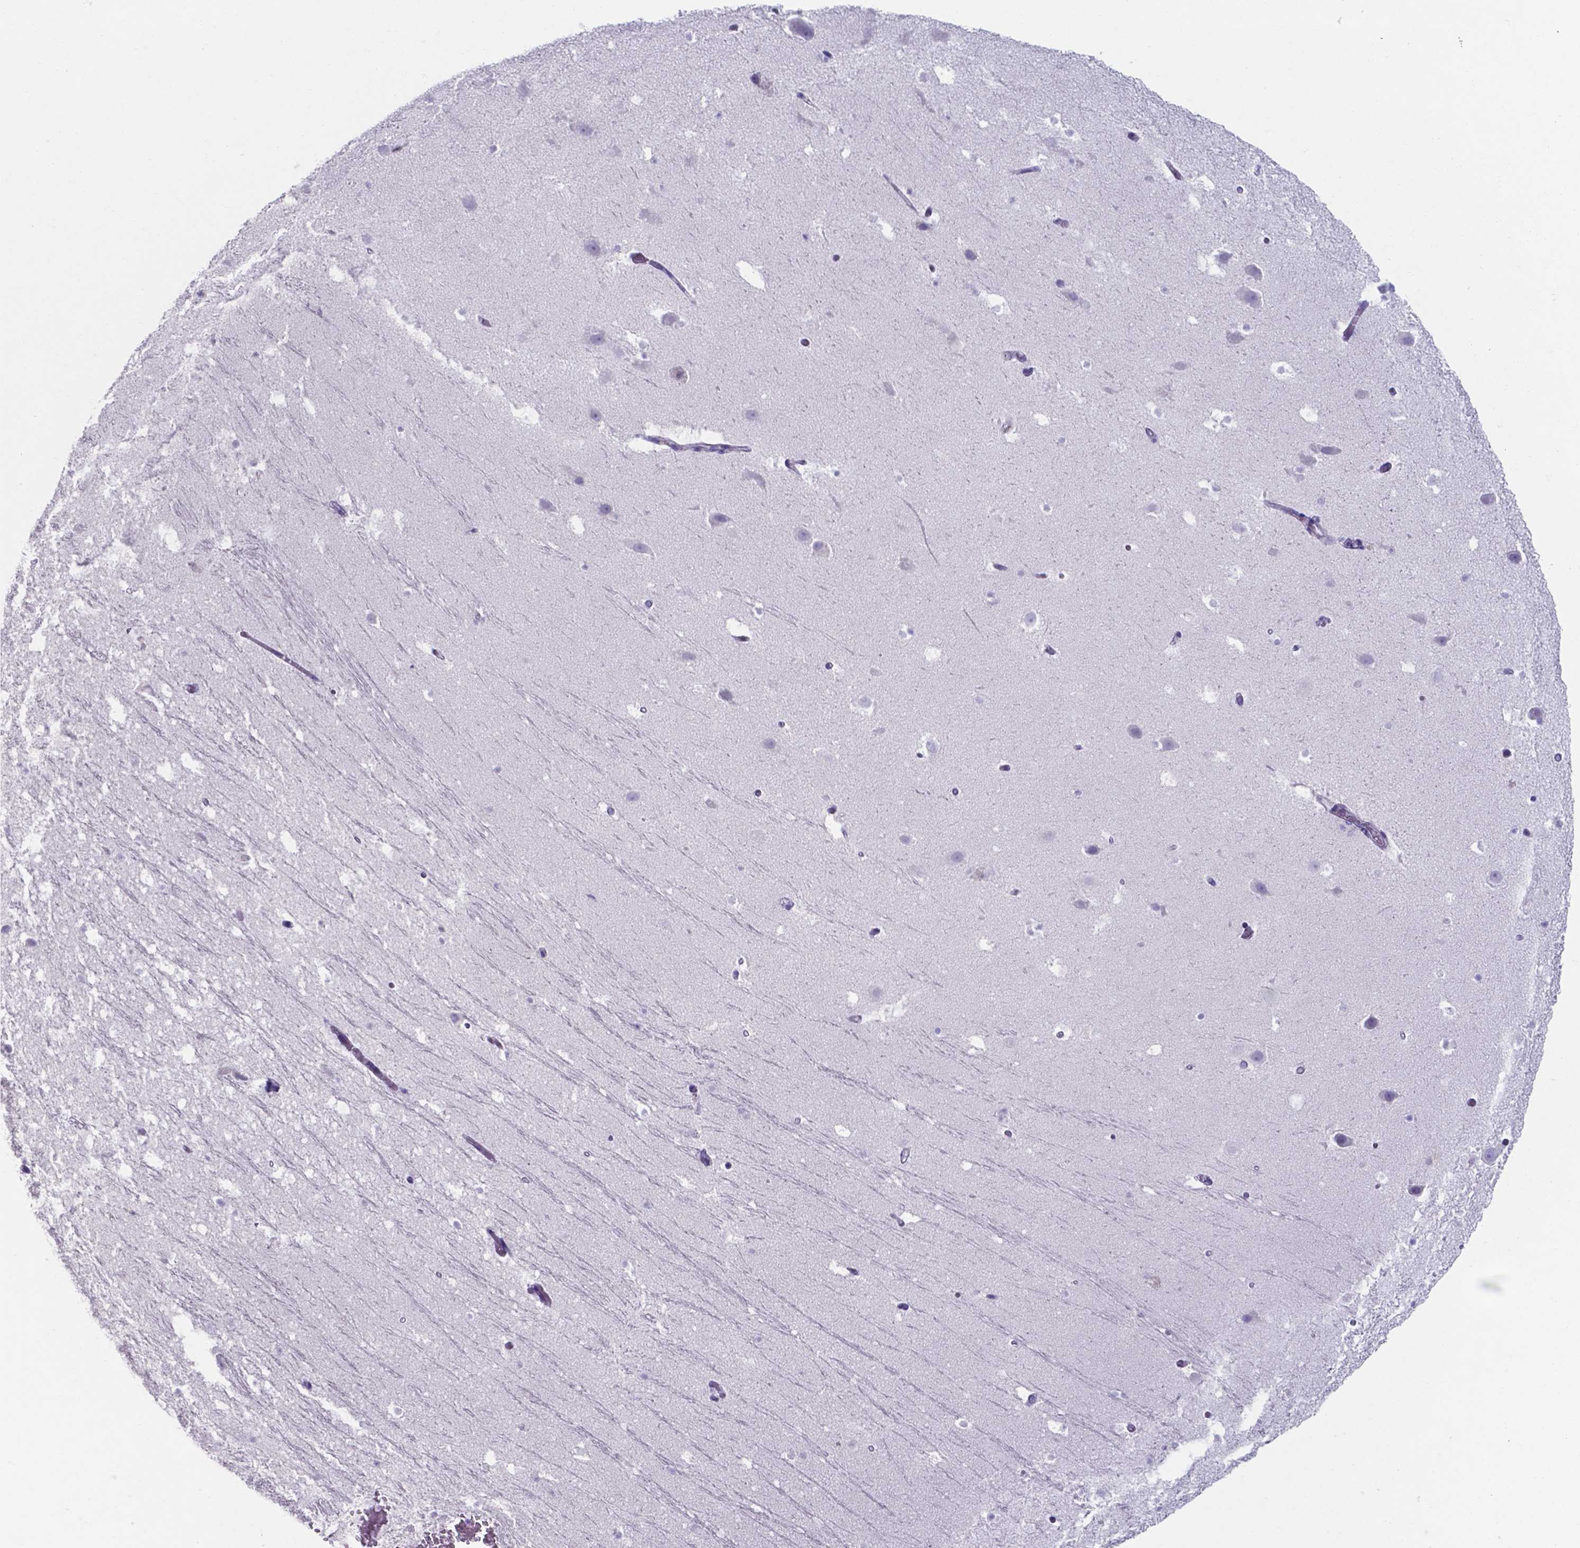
{"staining": {"intensity": "negative", "quantity": "none", "location": "none"}, "tissue": "hippocampus", "cell_type": "Glial cells", "image_type": "normal", "snomed": [{"axis": "morphology", "description": "Normal tissue, NOS"}, {"axis": "topography", "description": "Hippocampus"}], "caption": "Hippocampus stained for a protein using IHC reveals no staining glial cells.", "gene": "UBE2J1", "patient": {"sex": "male", "age": 26}}